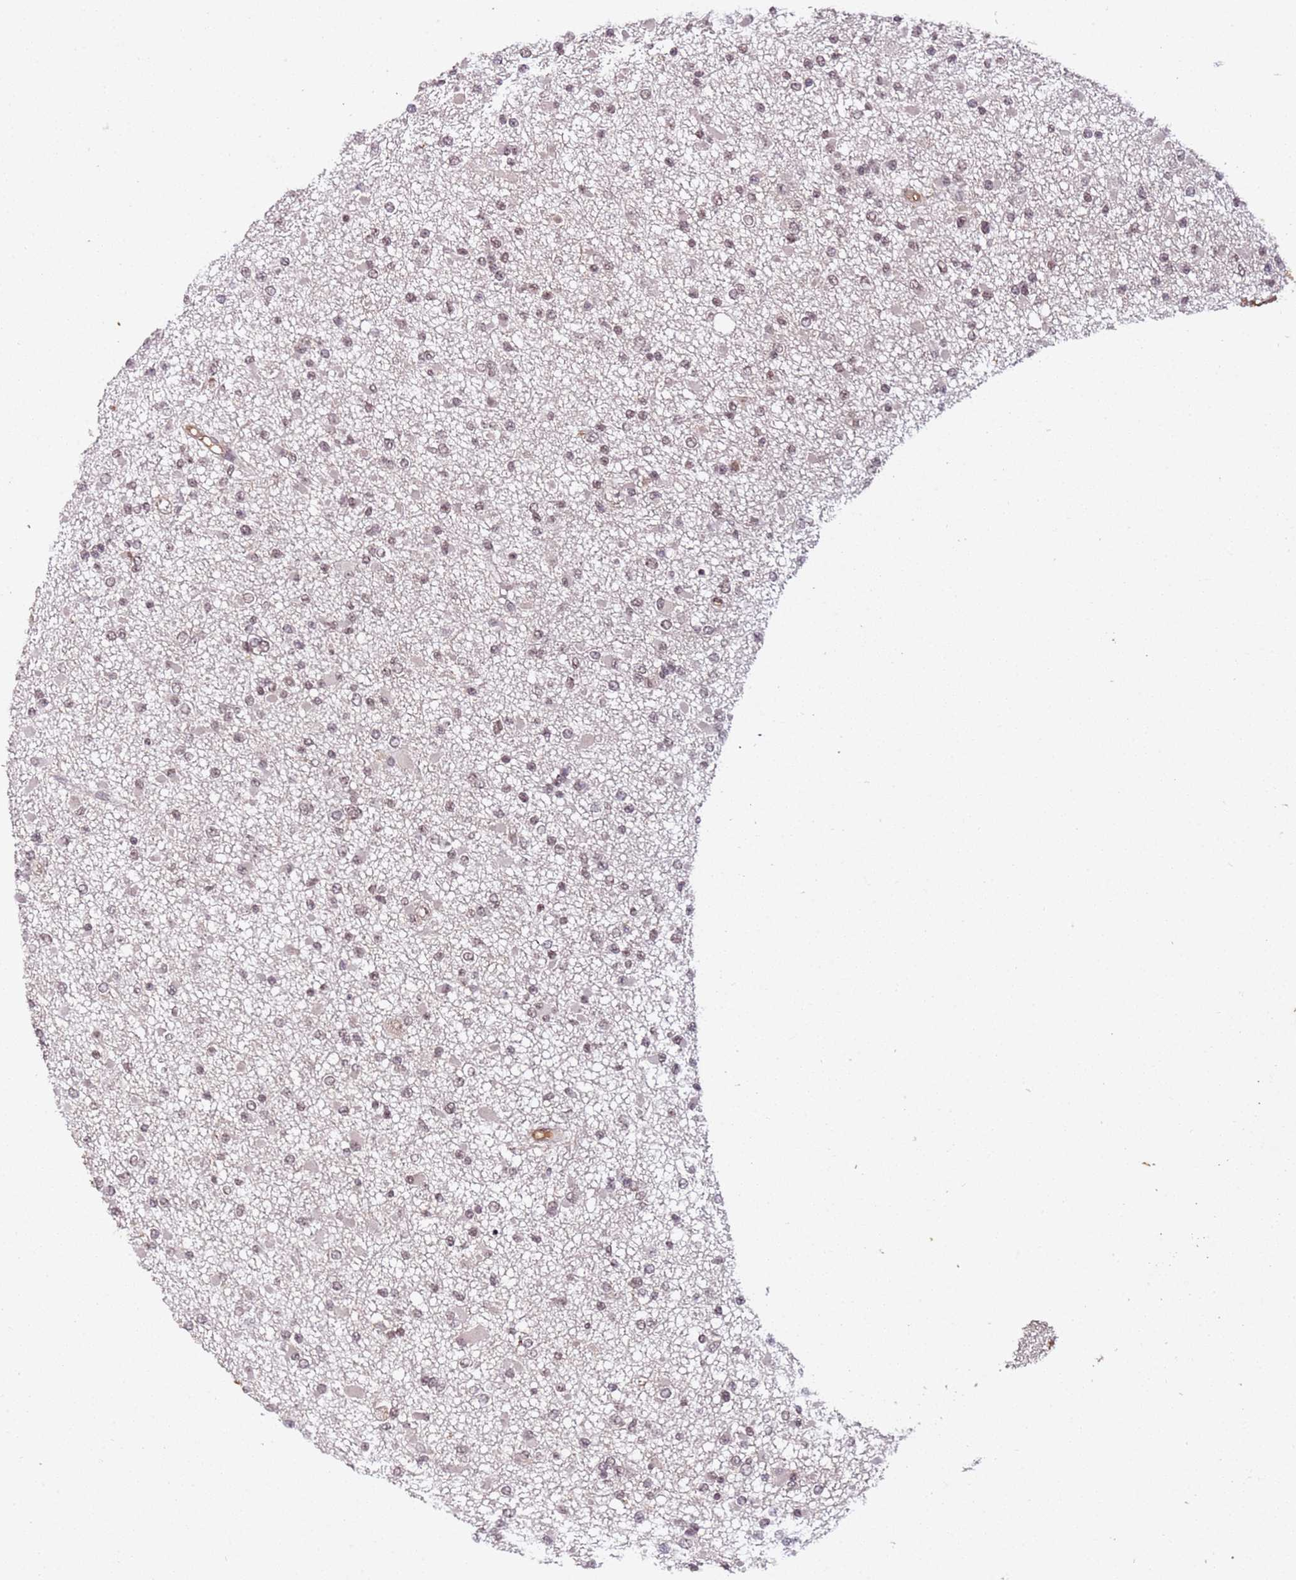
{"staining": {"intensity": "weak", "quantity": "25%-75%", "location": "nuclear"}, "tissue": "glioma", "cell_type": "Tumor cells", "image_type": "cancer", "snomed": [{"axis": "morphology", "description": "Glioma, malignant, Low grade"}, {"axis": "topography", "description": "Brain"}], "caption": "Immunohistochemical staining of glioma demonstrates low levels of weak nuclear expression in about 25%-75% of tumor cells. Ihc stains the protein of interest in brown and the nuclei are stained blue.", "gene": "COL1A2", "patient": {"sex": "female", "age": 22}}